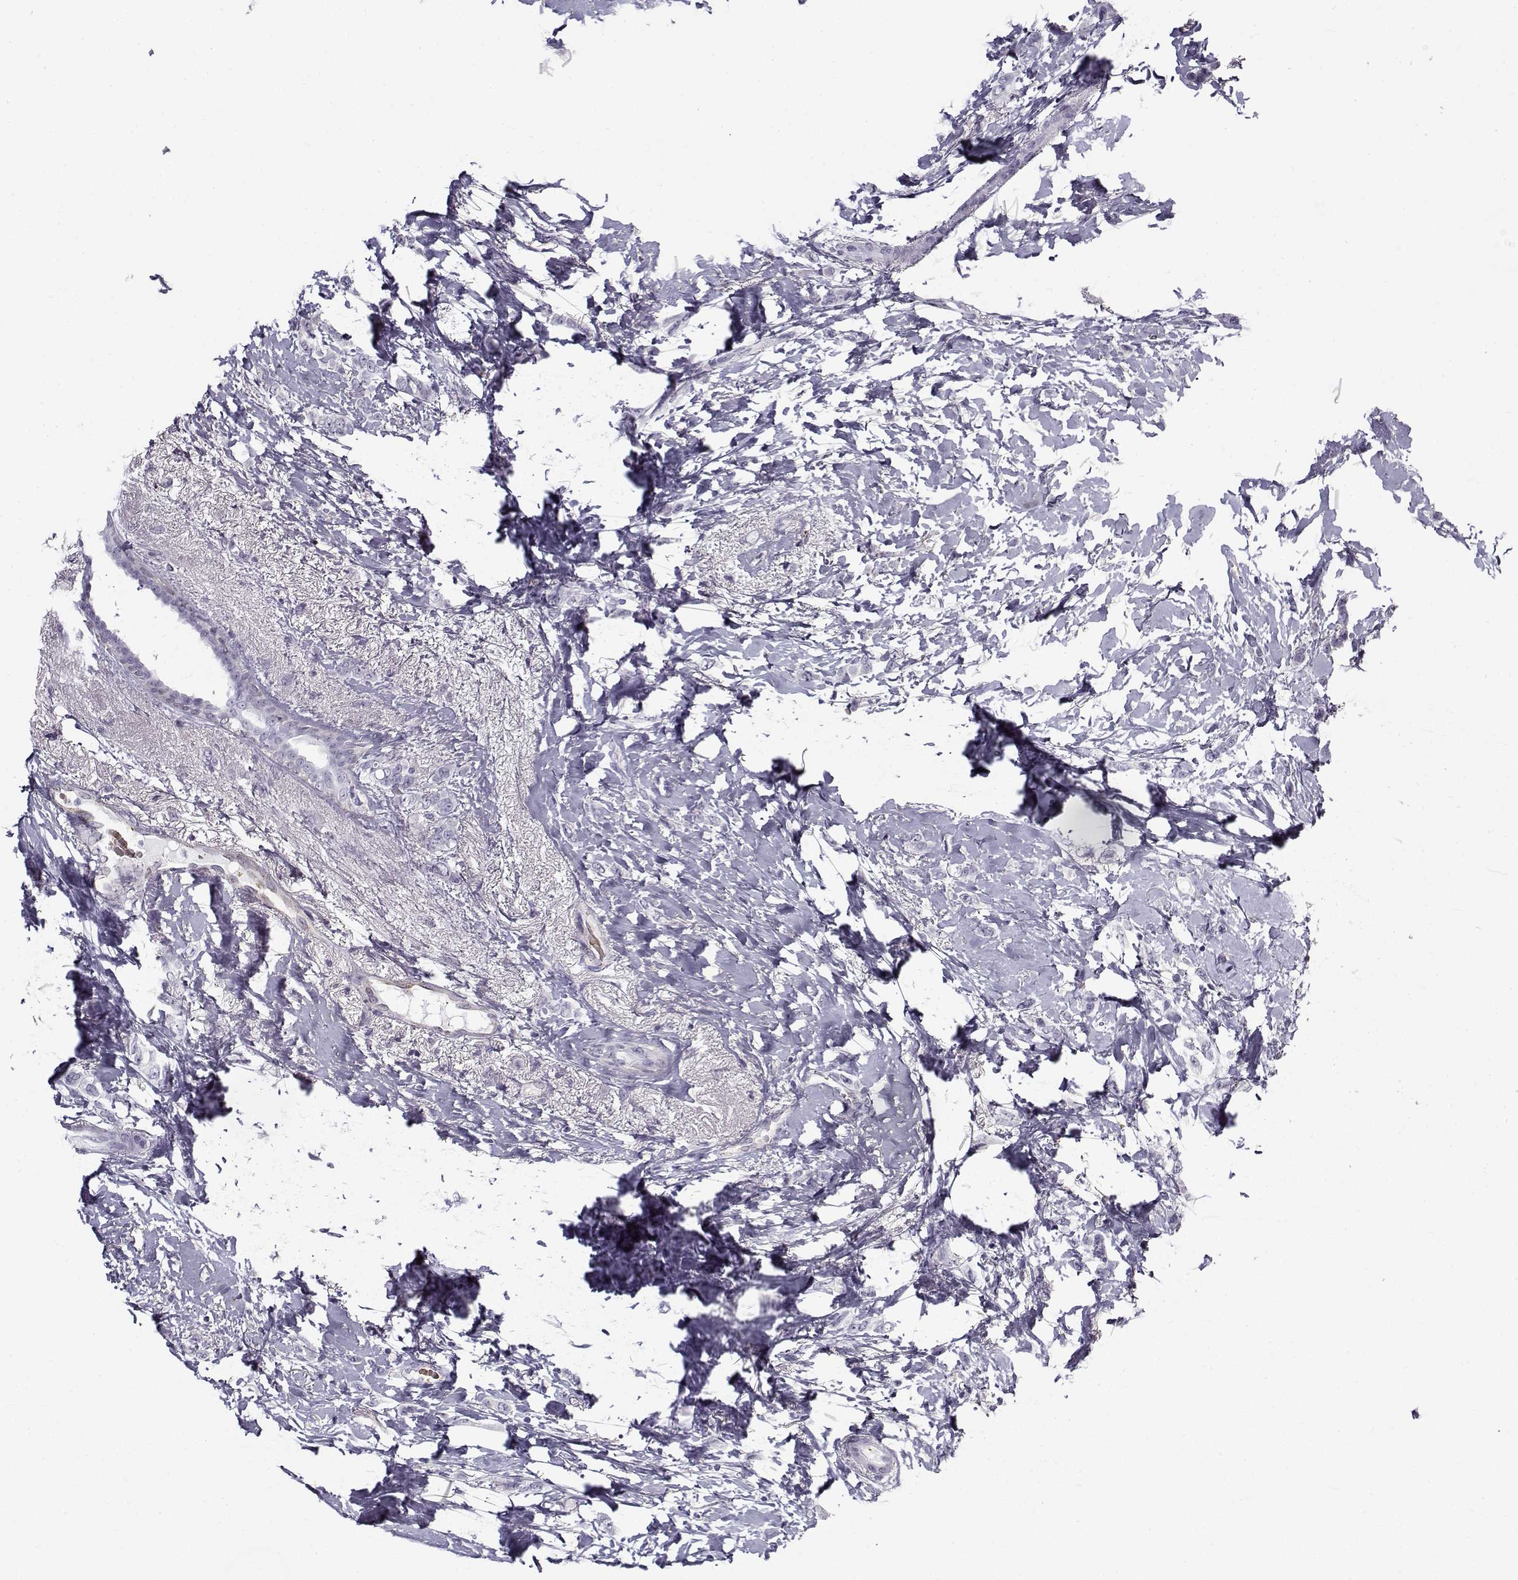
{"staining": {"intensity": "negative", "quantity": "none", "location": "none"}, "tissue": "breast cancer", "cell_type": "Tumor cells", "image_type": "cancer", "snomed": [{"axis": "morphology", "description": "Lobular carcinoma"}, {"axis": "topography", "description": "Breast"}], "caption": "An image of human lobular carcinoma (breast) is negative for staining in tumor cells. (Brightfield microscopy of DAB (3,3'-diaminobenzidine) IHC at high magnification).", "gene": "SNCA", "patient": {"sex": "female", "age": 66}}